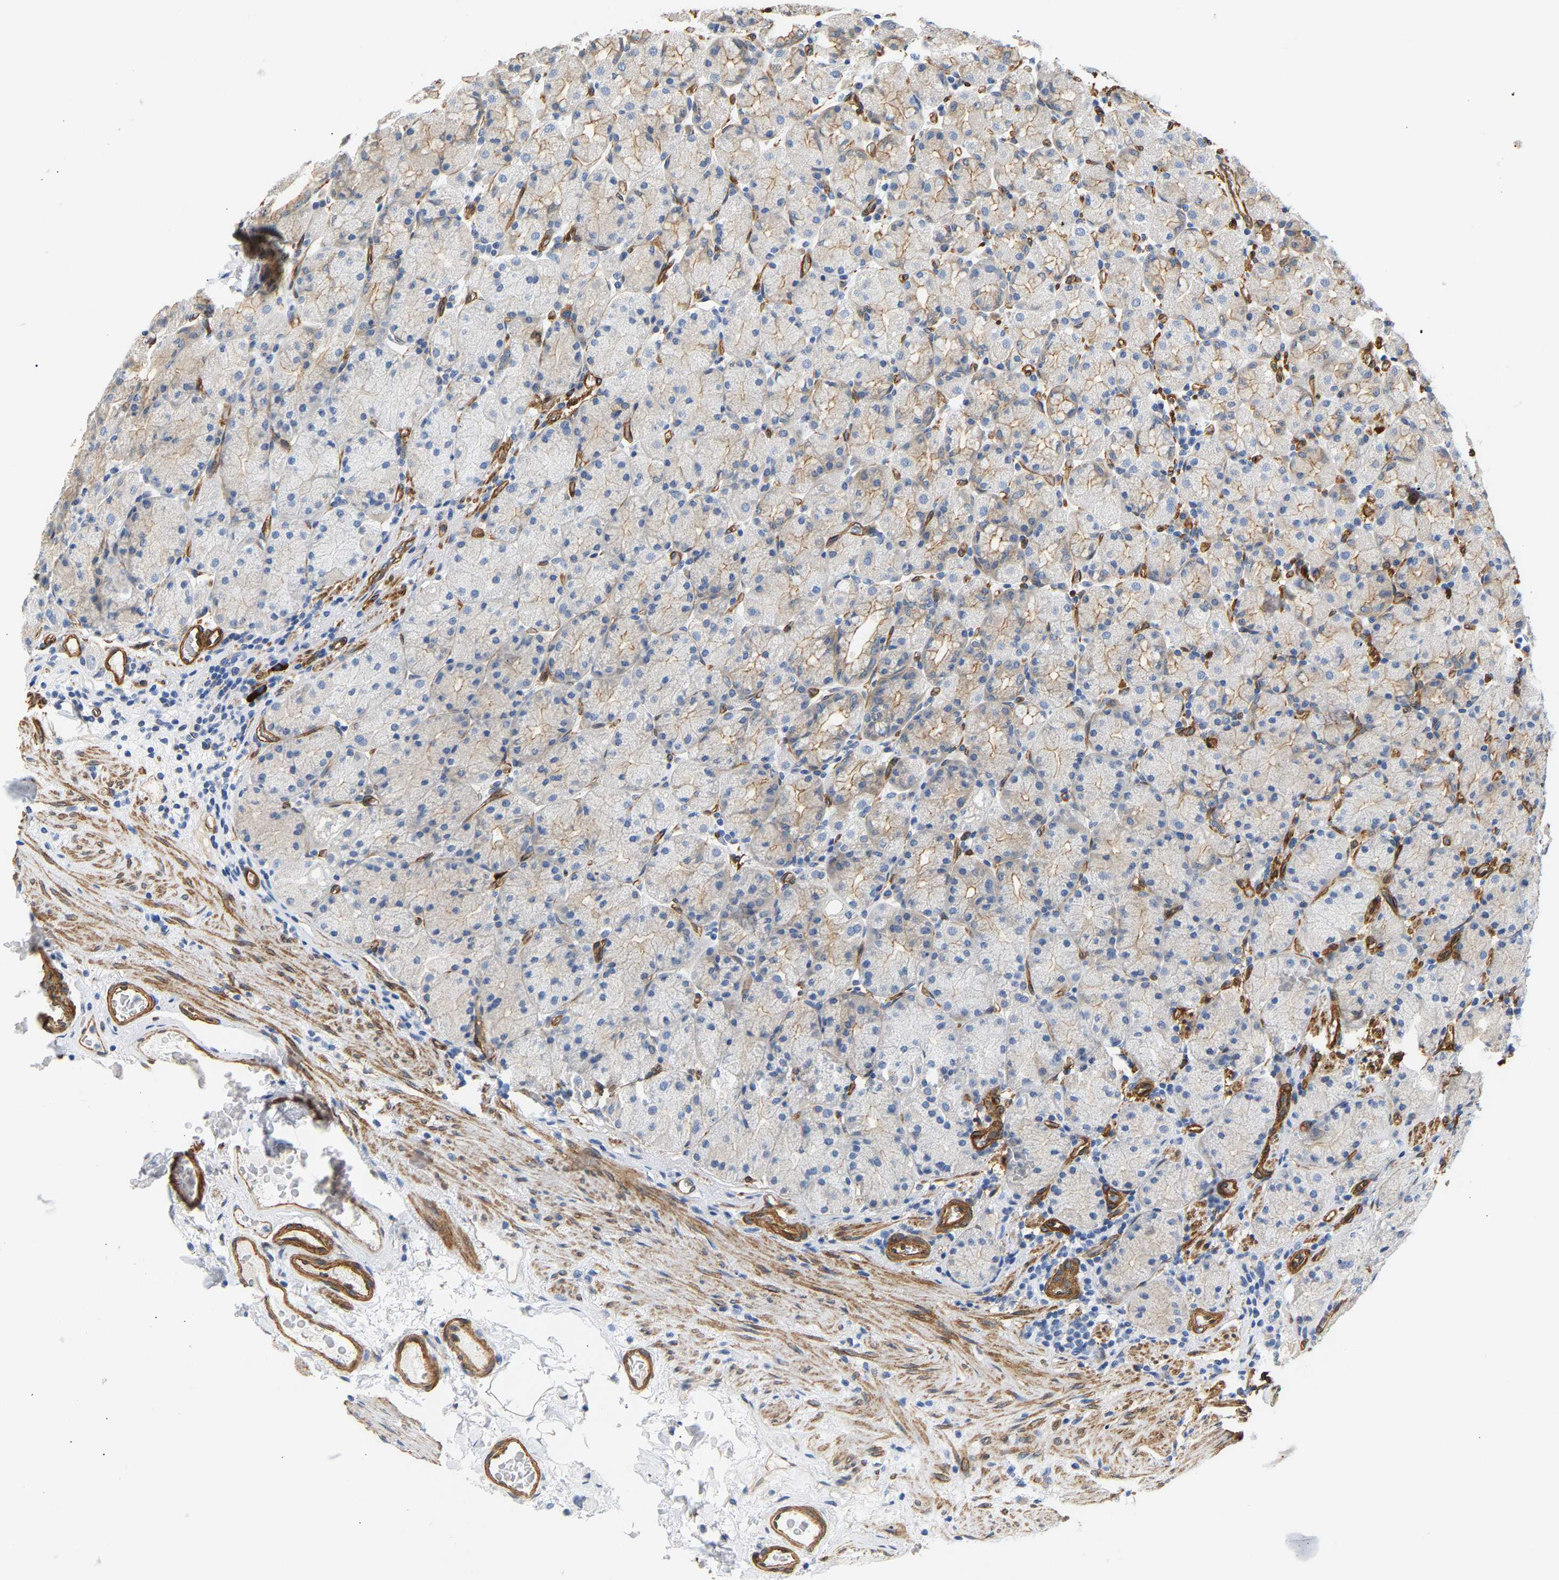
{"staining": {"intensity": "weak", "quantity": "<25%", "location": "cytoplasmic/membranous"}, "tissue": "stomach", "cell_type": "Glandular cells", "image_type": "normal", "snomed": [{"axis": "morphology", "description": "Normal tissue, NOS"}, {"axis": "topography", "description": "Stomach, upper"}], "caption": "An IHC photomicrograph of normal stomach is shown. There is no staining in glandular cells of stomach.", "gene": "PAWR", "patient": {"sex": "male", "age": 68}}